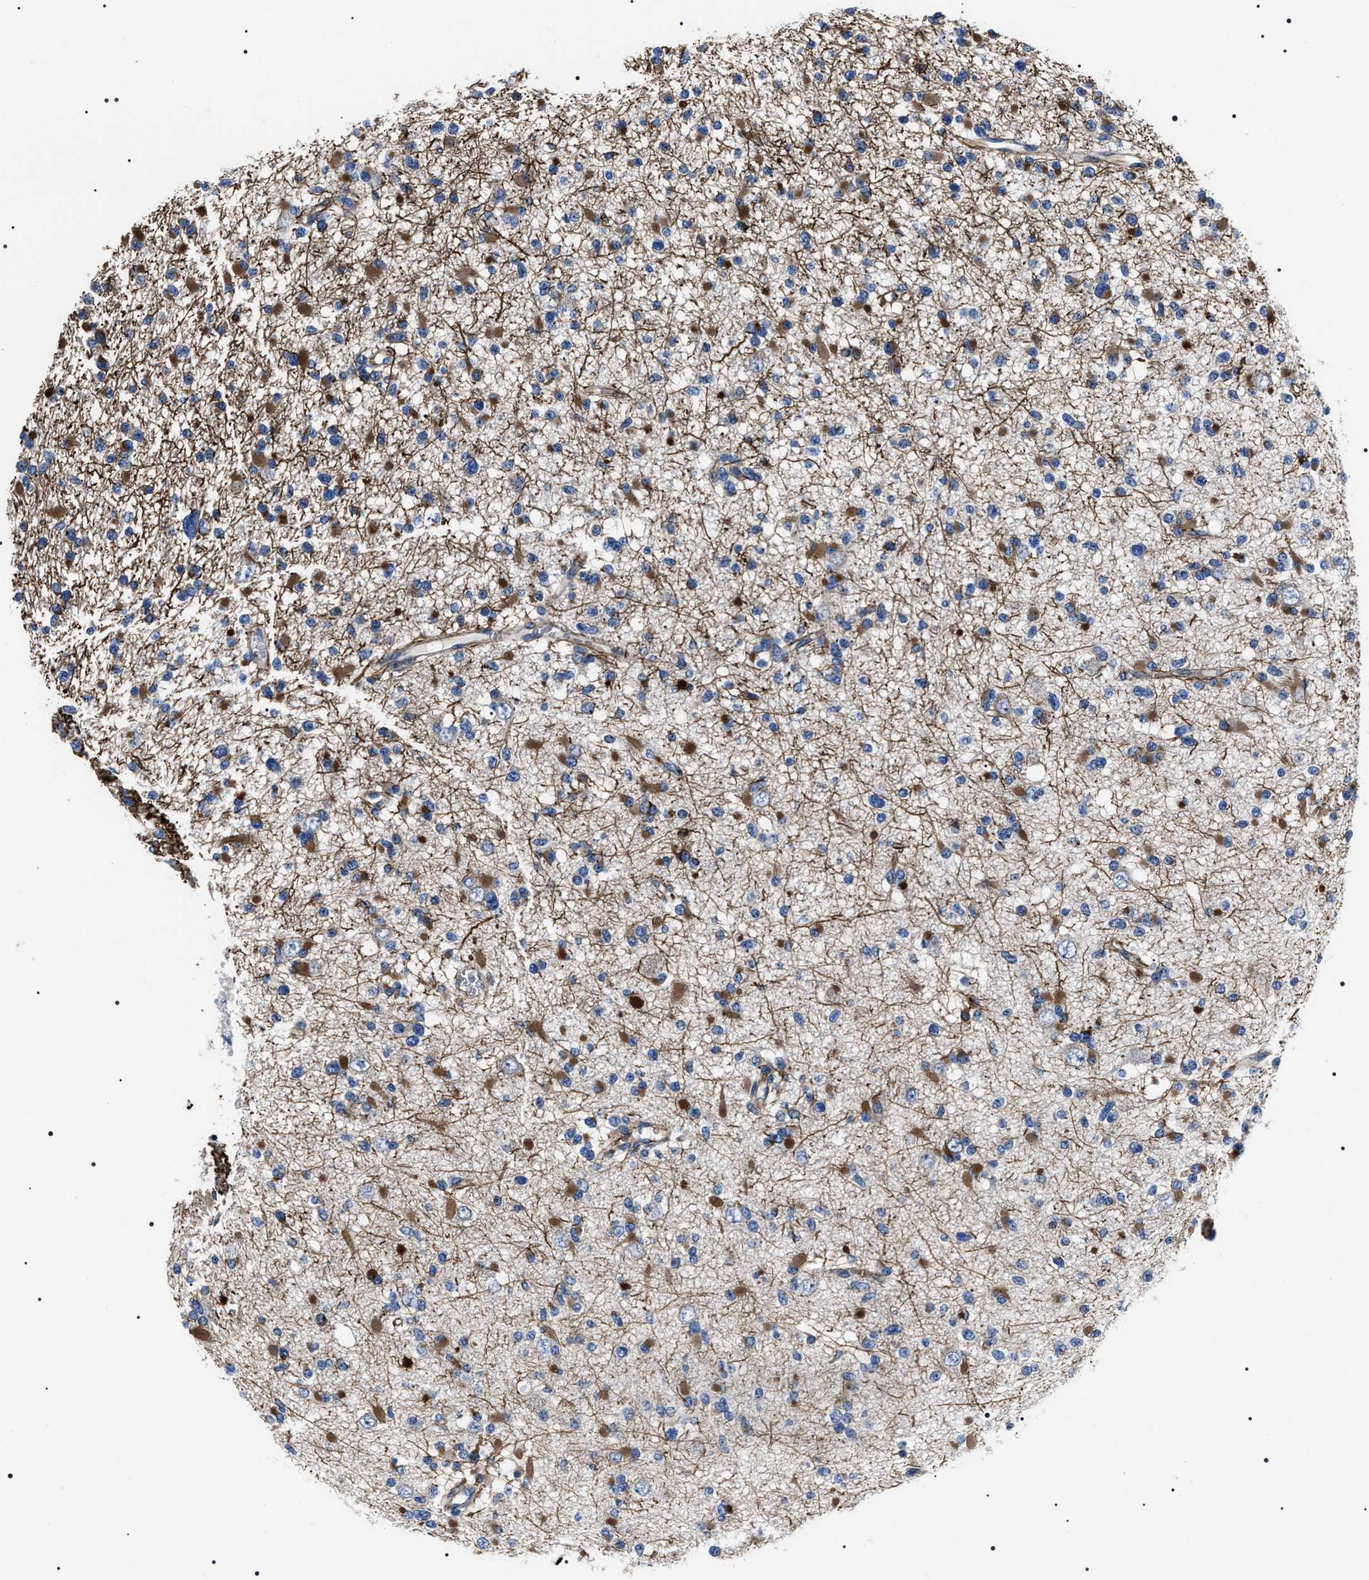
{"staining": {"intensity": "moderate", "quantity": "25%-75%", "location": "cytoplasmic/membranous"}, "tissue": "glioma", "cell_type": "Tumor cells", "image_type": "cancer", "snomed": [{"axis": "morphology", "description": "Glioma, malignant, Low grade"}, {"axis": "topography", "description": "Brain"}], "caption": "Immunohistochemical staining of glioma reveals medium levels of moderate cytoplasmic/membranous expression in about 25%-75% of tumor cells.", "gene": "BAG2", "patient": {"sex": "female", "age": 22}}